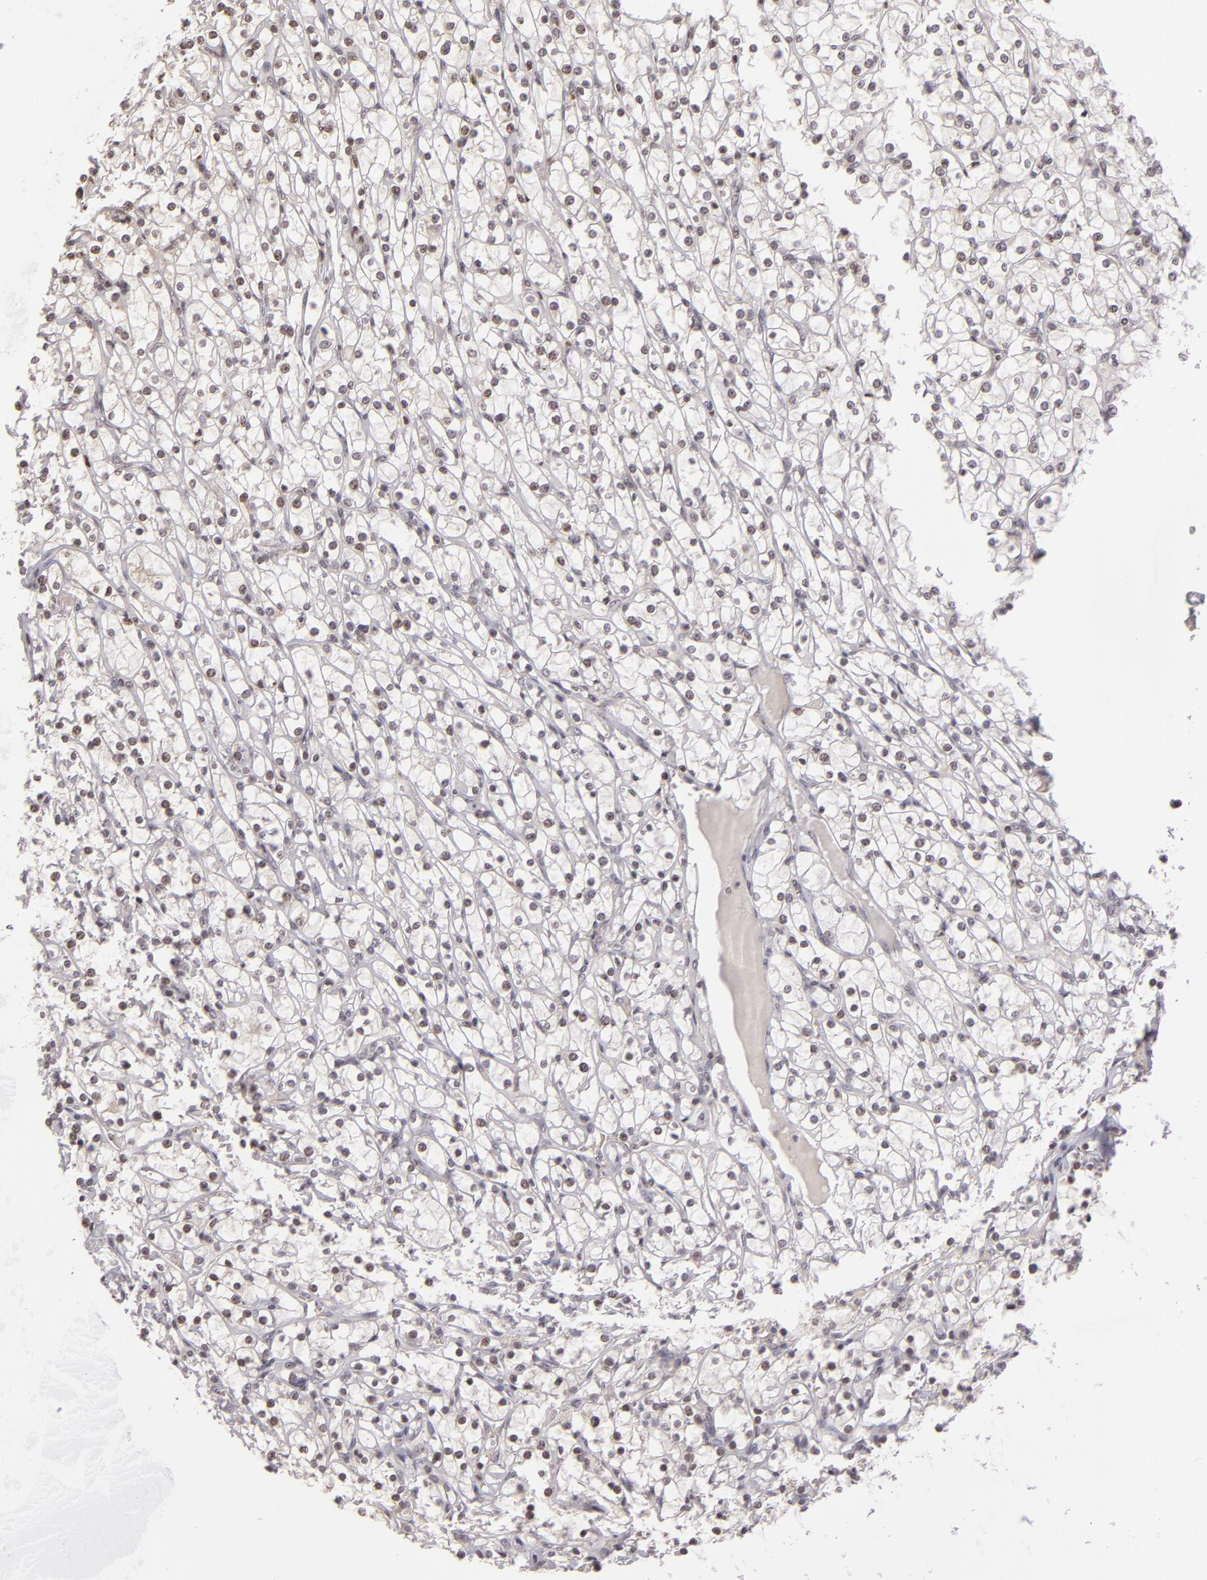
{"staining": {"intensity": "weak", "quantity": "<25%", "location": "nuclear"}, "tissue": "renal cancer", "cell_type": "Tumor cells", "image_type": "cancer", "snomed": [{"axis": "morphology", "description": "Adenocarcinoma, NOS"}, {"axis": "topography", "description": "Kidney"}], "caption": "An IHC photomicrograph of renal cancer (adenocarcinoma) is shown. There is no staining in tumor cells of renal cancer (adenocarcinoma).", "gene": "AKAP6", "patient": {"sex": "female", "age": 73}}